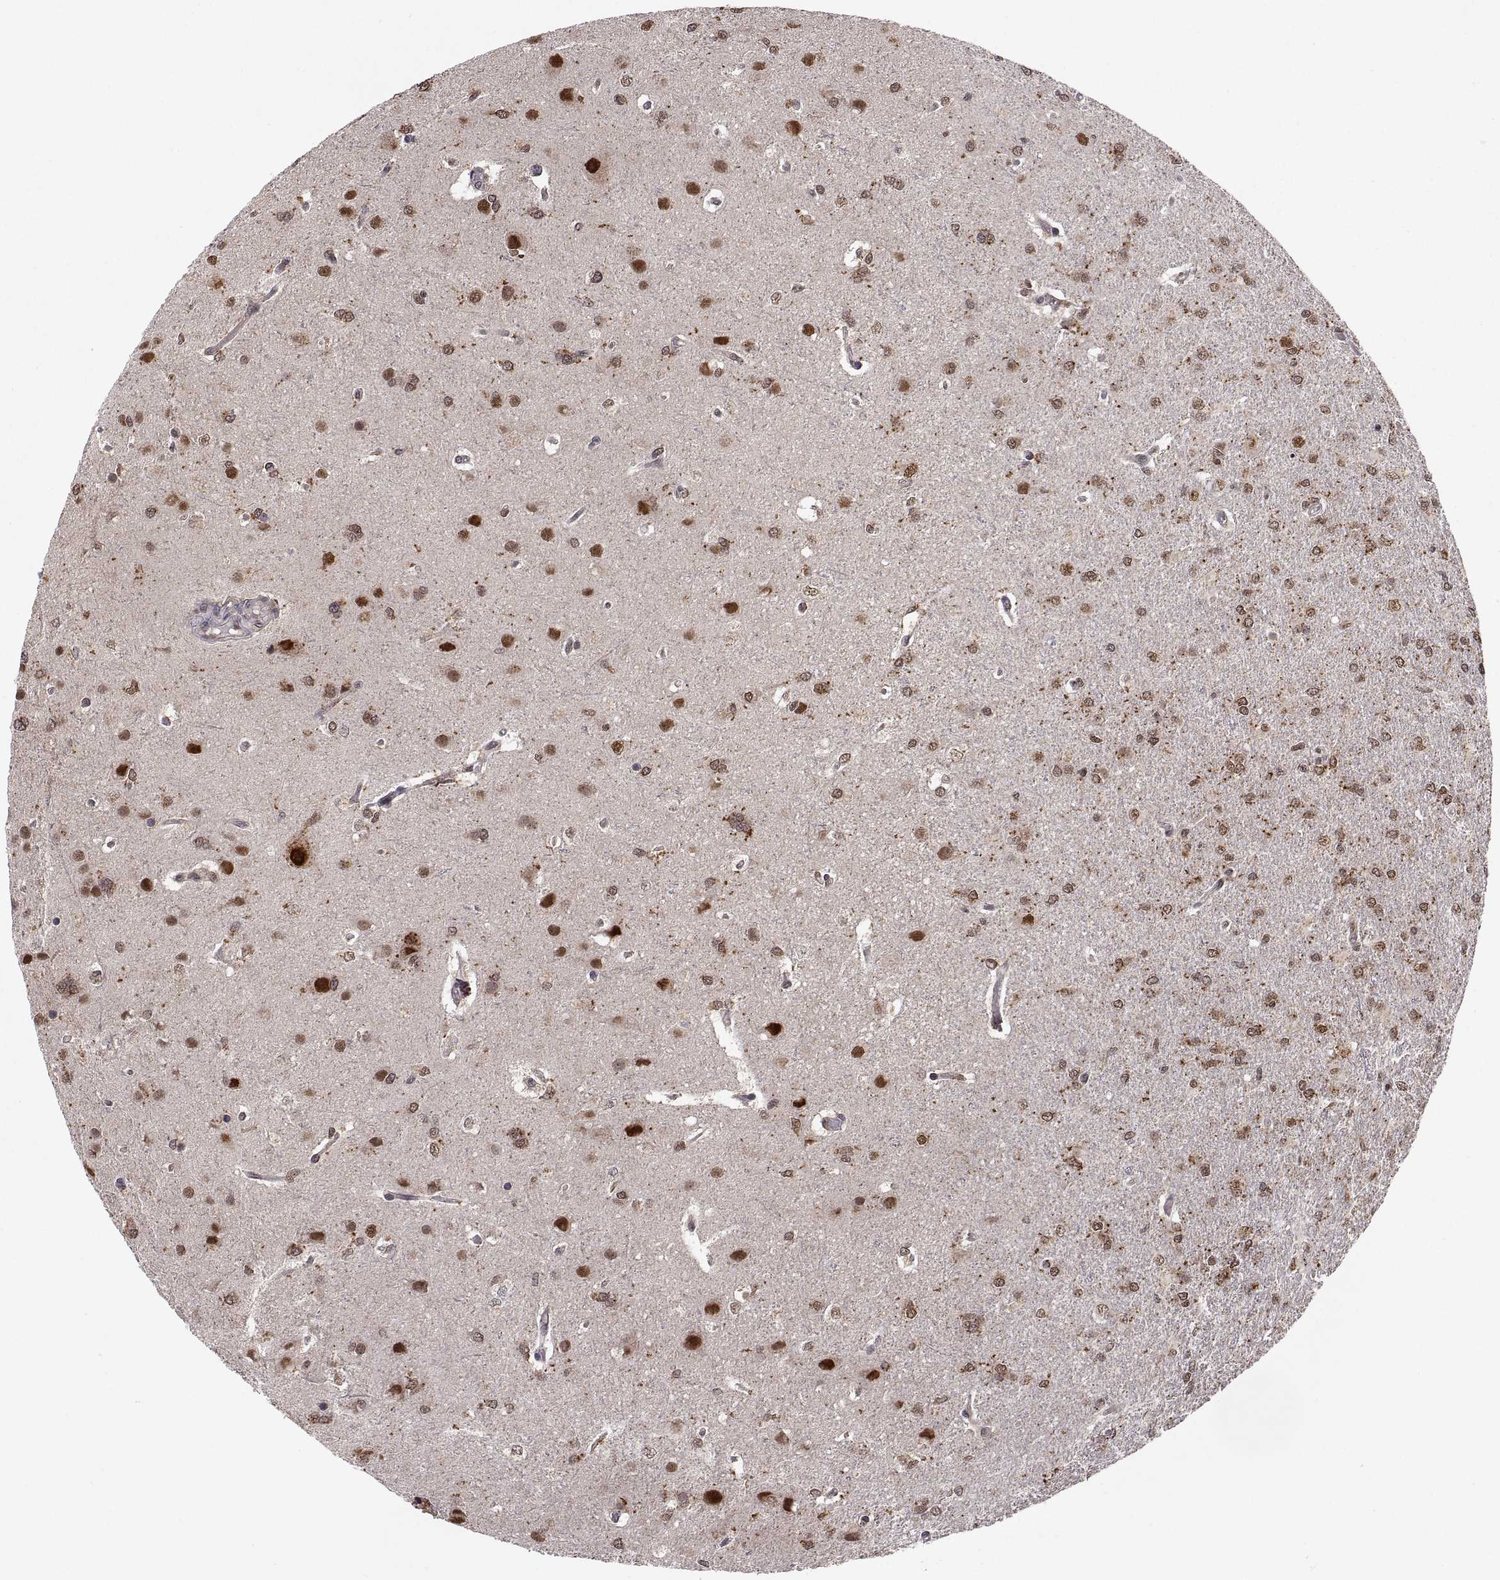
{"staining": {"intensity": "strong", "quantity": "25%-75%", "location": "nuclear"}, "tissue": "glioma", "cell_type": "Tumor cells", "image_type": "cancer", "snomed": [{"axis": "morphology", "description": "Glioma, malignant, High grade"}, {"axis": "topography", "description": "Brain"}], "caption": "Protein staining displays strong nuclear staining in approximately 25%-75% of tumor cells in malignant glioma (high-grade).", "gene": "PSMC2", "patient": {"sex": "male", "age": 68}}